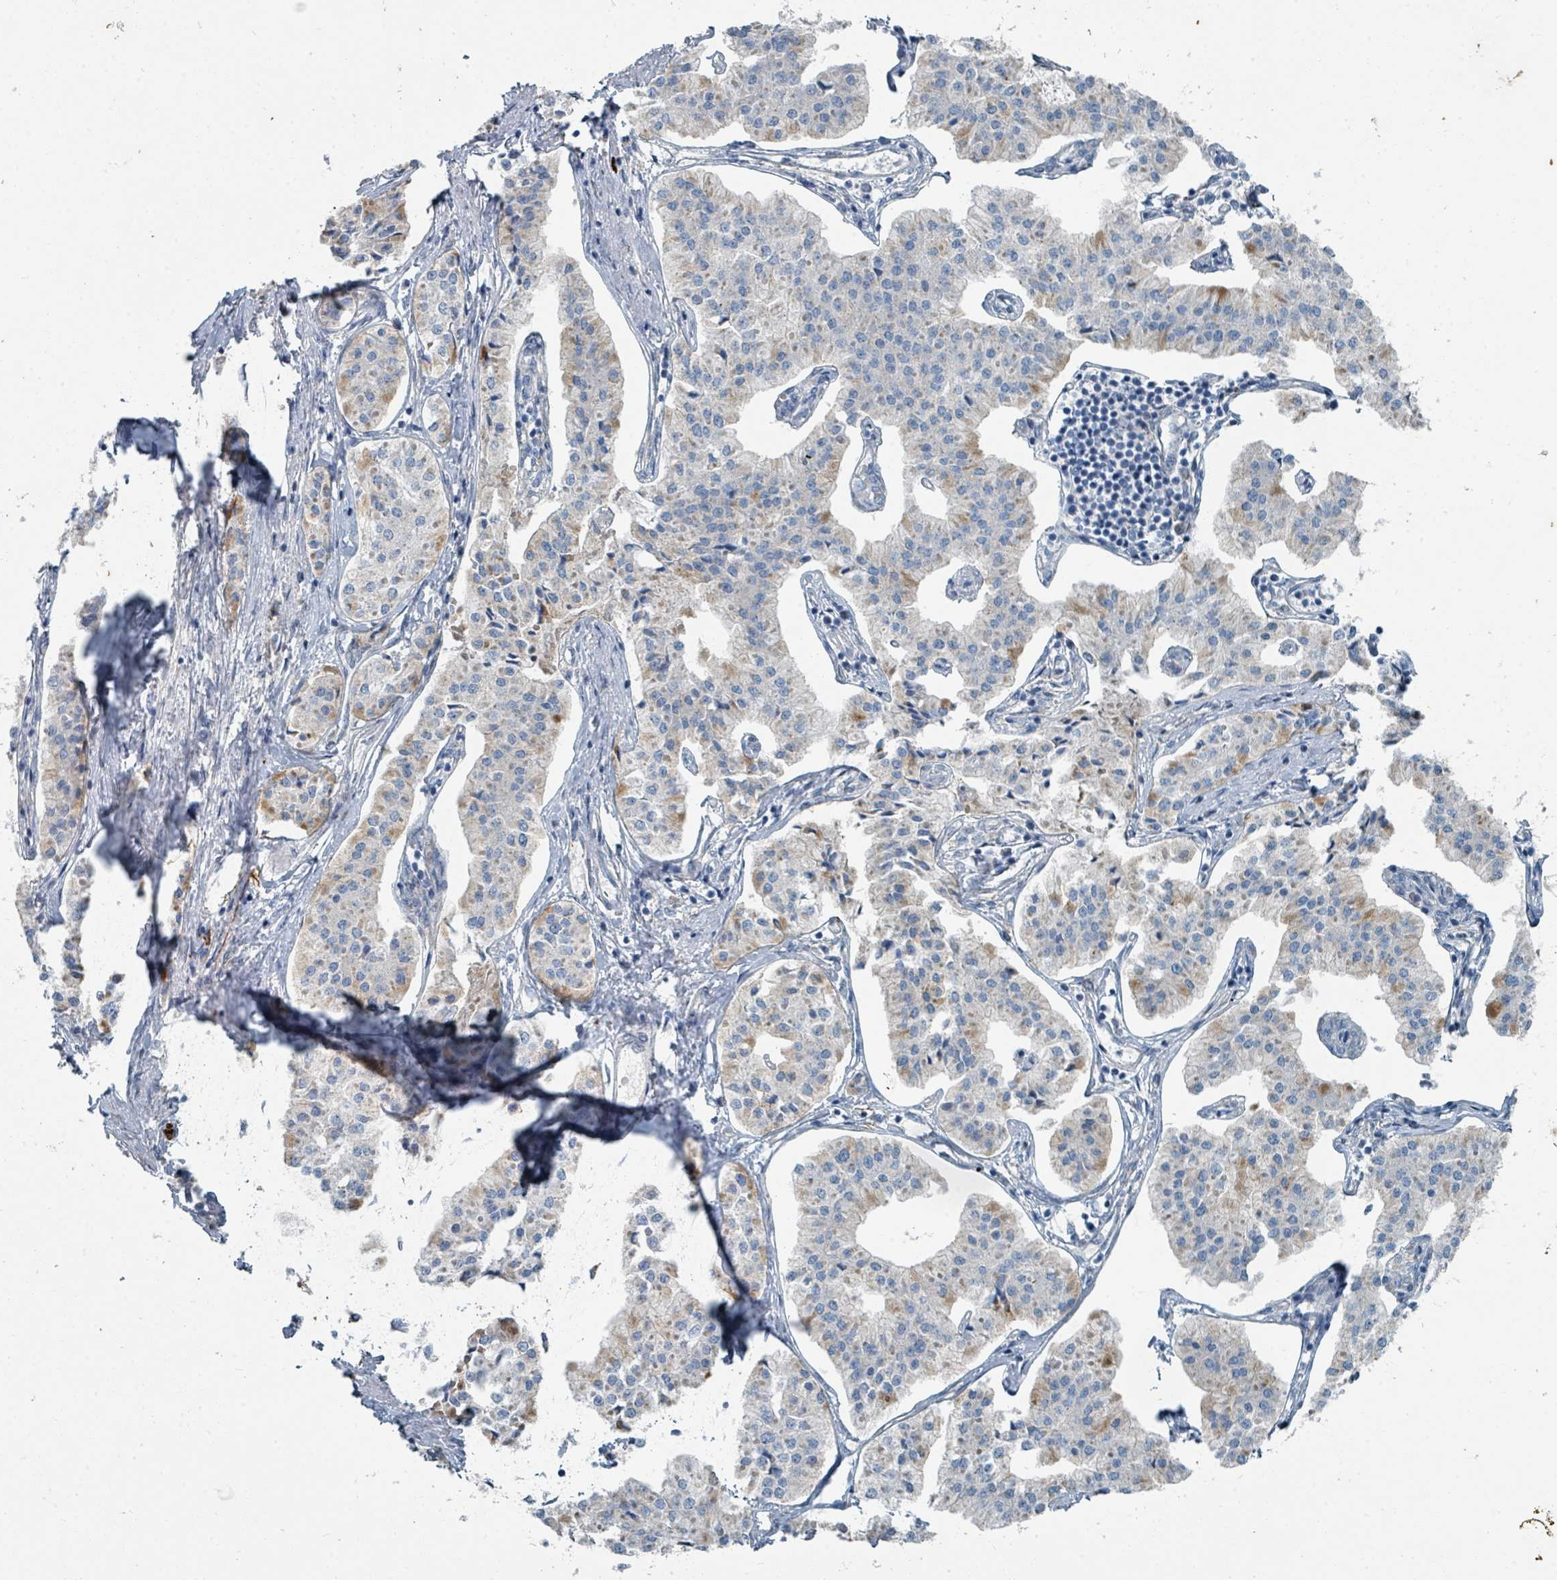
{"staining": {"intensity": "moderate", "quantity": "<25%", "location": "cytoplasmic/membranous"}, "tissue": "pancreatic cancer", "cell_type": "Tumor cells", "image_type": "cancer", "snomed": [{"axis": "morphology", "description": "Adenocarcinoma, NOS"}, {"axis": "topography", "description": "Pancreas"}], "caption": "Immunohistochemical staining of pancreatic cancer (adenocarcinoma) displays moderate cytoplasmic/membranous protein expression in about <25% of tumor cells. (IHC, brightfield microscopy, high magnification).", "gene": "RASA4", "patient": {"sex": "female", "age": 50}}